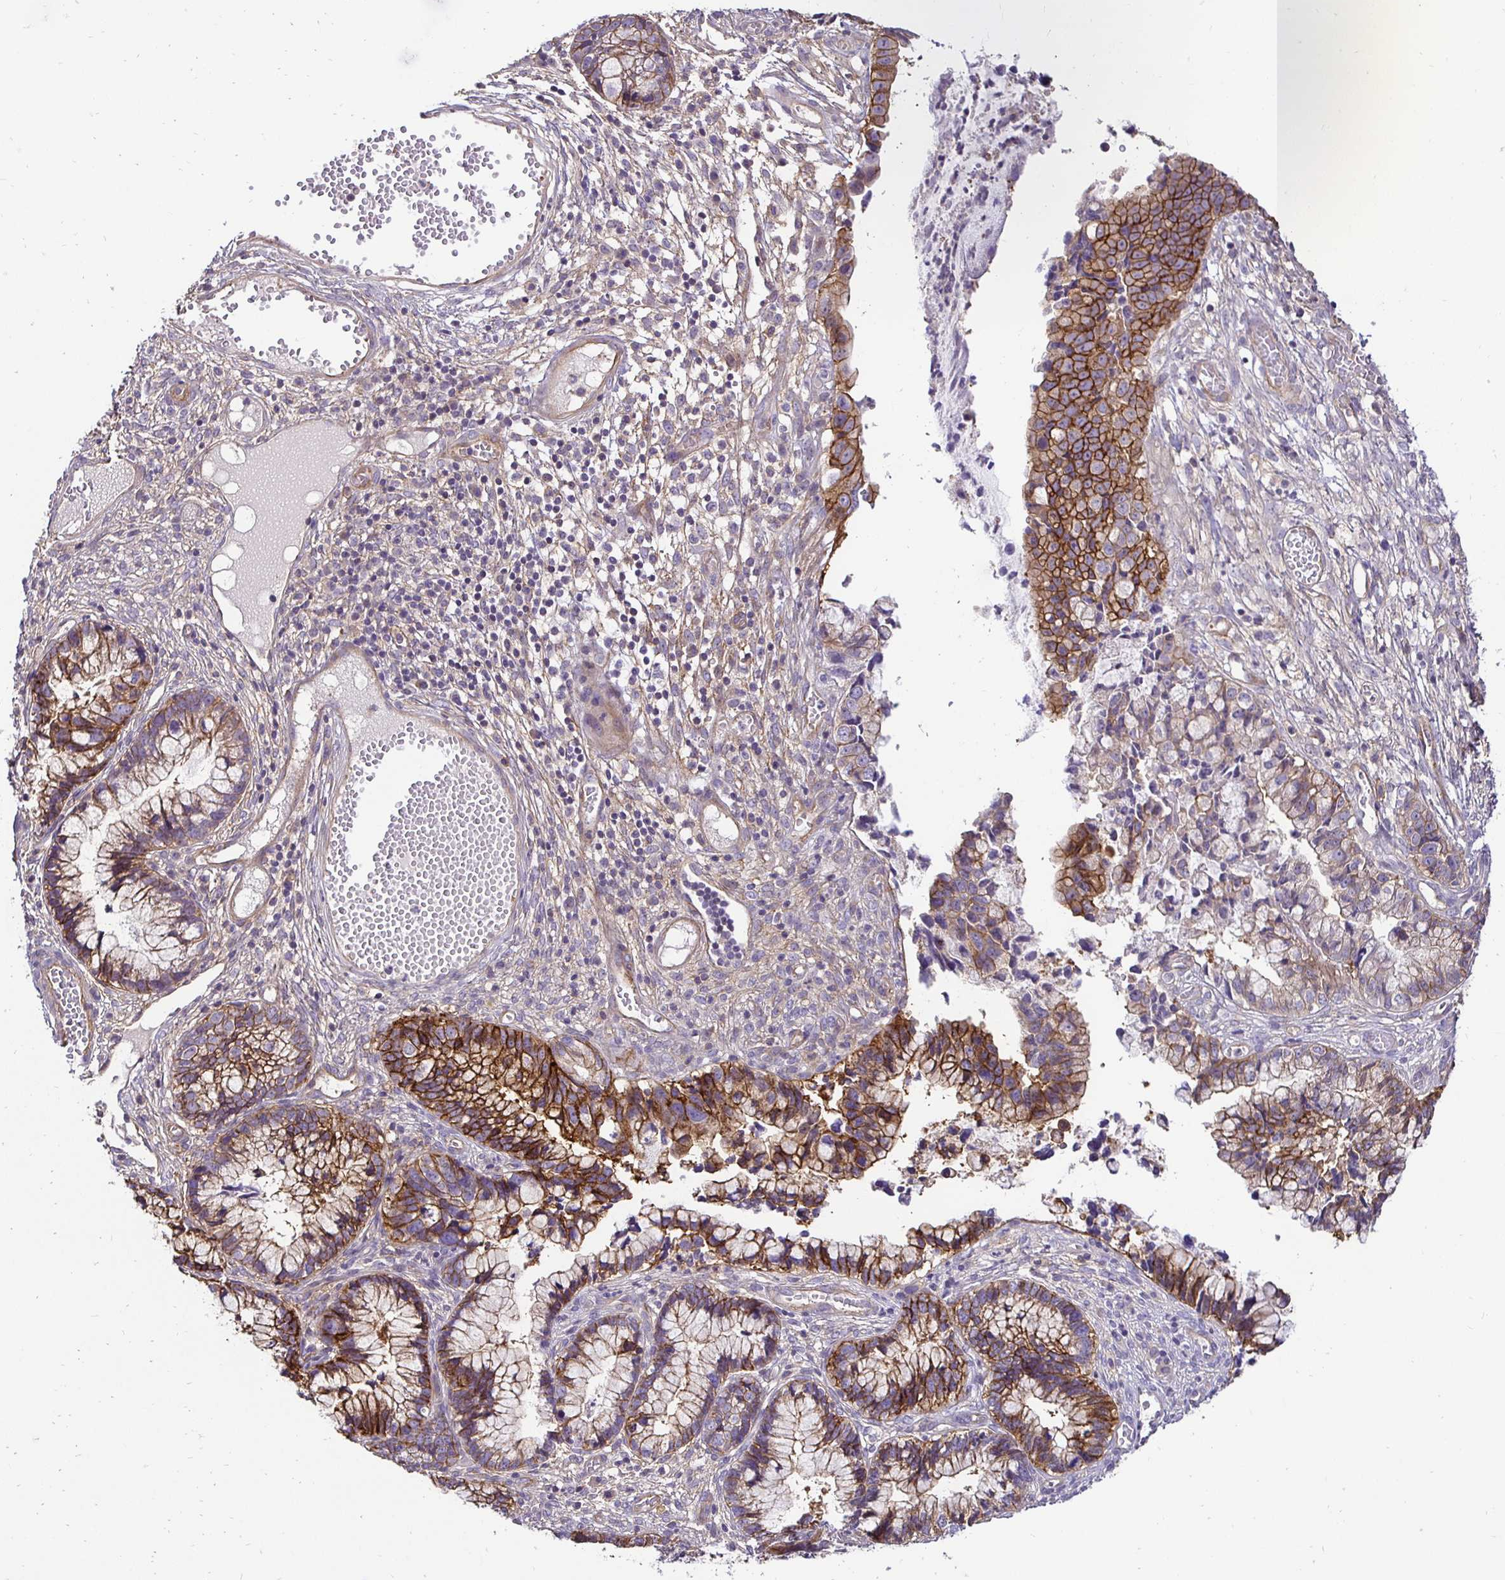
{"staining": {"intensity": "strong", "quantity": ">75%", "location": "cytoplasmic/membranous"}, "tissue": "cervical cancer", "cell_type": "Tumor cells", "image_type": "cancer", "snomed": [{"axis": "morphology", "description": "Adenocarcinoma, NOS"}, {"axis": "topography", "description": "Cervix"}], "caption": "Cervical cancer tissue exhibits strong cytoplasmic/membranous positivity in approximately >75% of tumor cells, visualized by immunohistochemistry. The staining is performed using DAB (3,3'-diaminobenzidine) brown chromogen to label protein expression. The nuclei are counter-stained blue using hematoxylin.", "gene": "SLC9A1", "patient": {"sex": "female", "age": 44}}